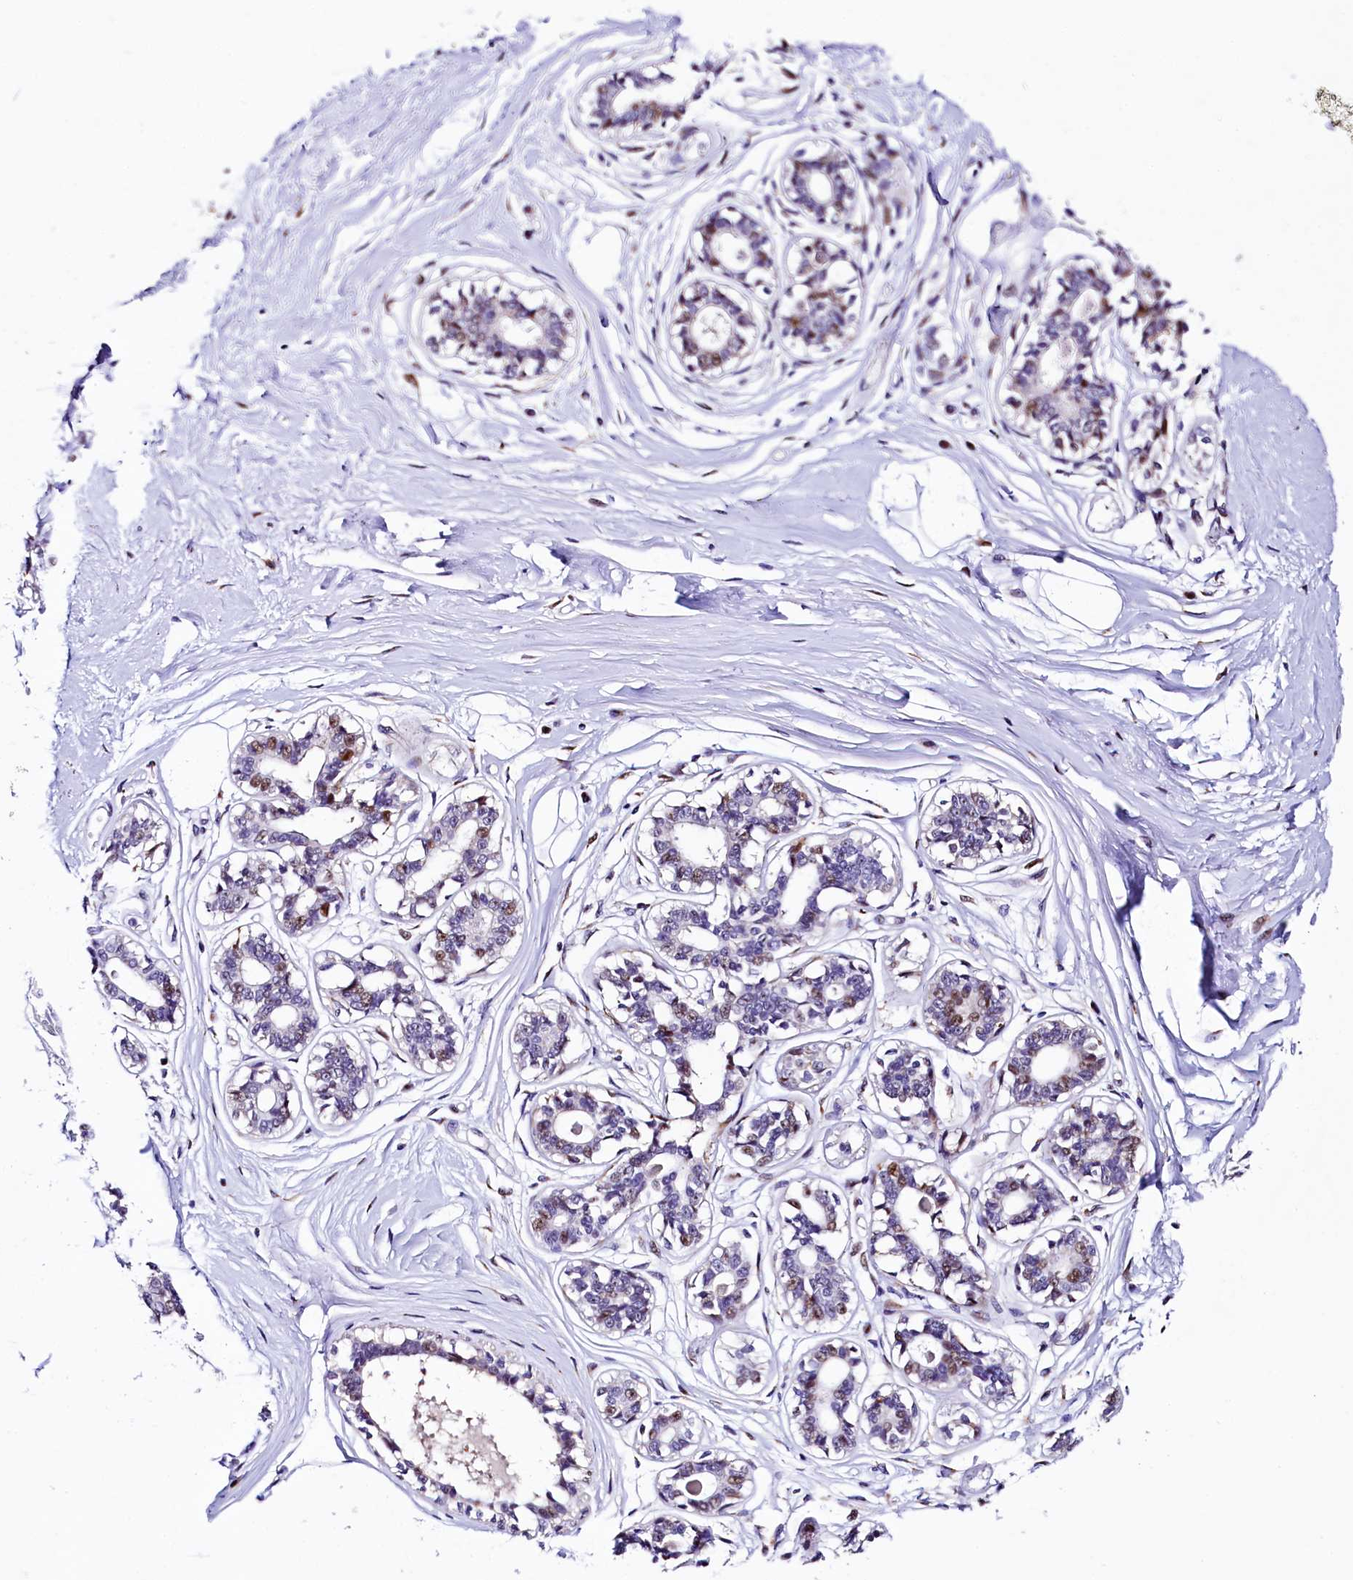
{"staining": {"intensity": "negative", "quantity": "none", "location": "none"}, "tissue": "breast", "cell_type": "Adipocytes", "image_type": "normal", "snomed": [{"axis": "morphology", "description": "Normal tissue, NOS"}, {"axis": "topography", "description": "Breast"}], "caption": "This is an immunohistochemistry (IHC) micrograph of unremarkable breast. There is no expression in adipocytes.", "gene": "TRMT112", "patient": {"sex": "female", "age": 45}}